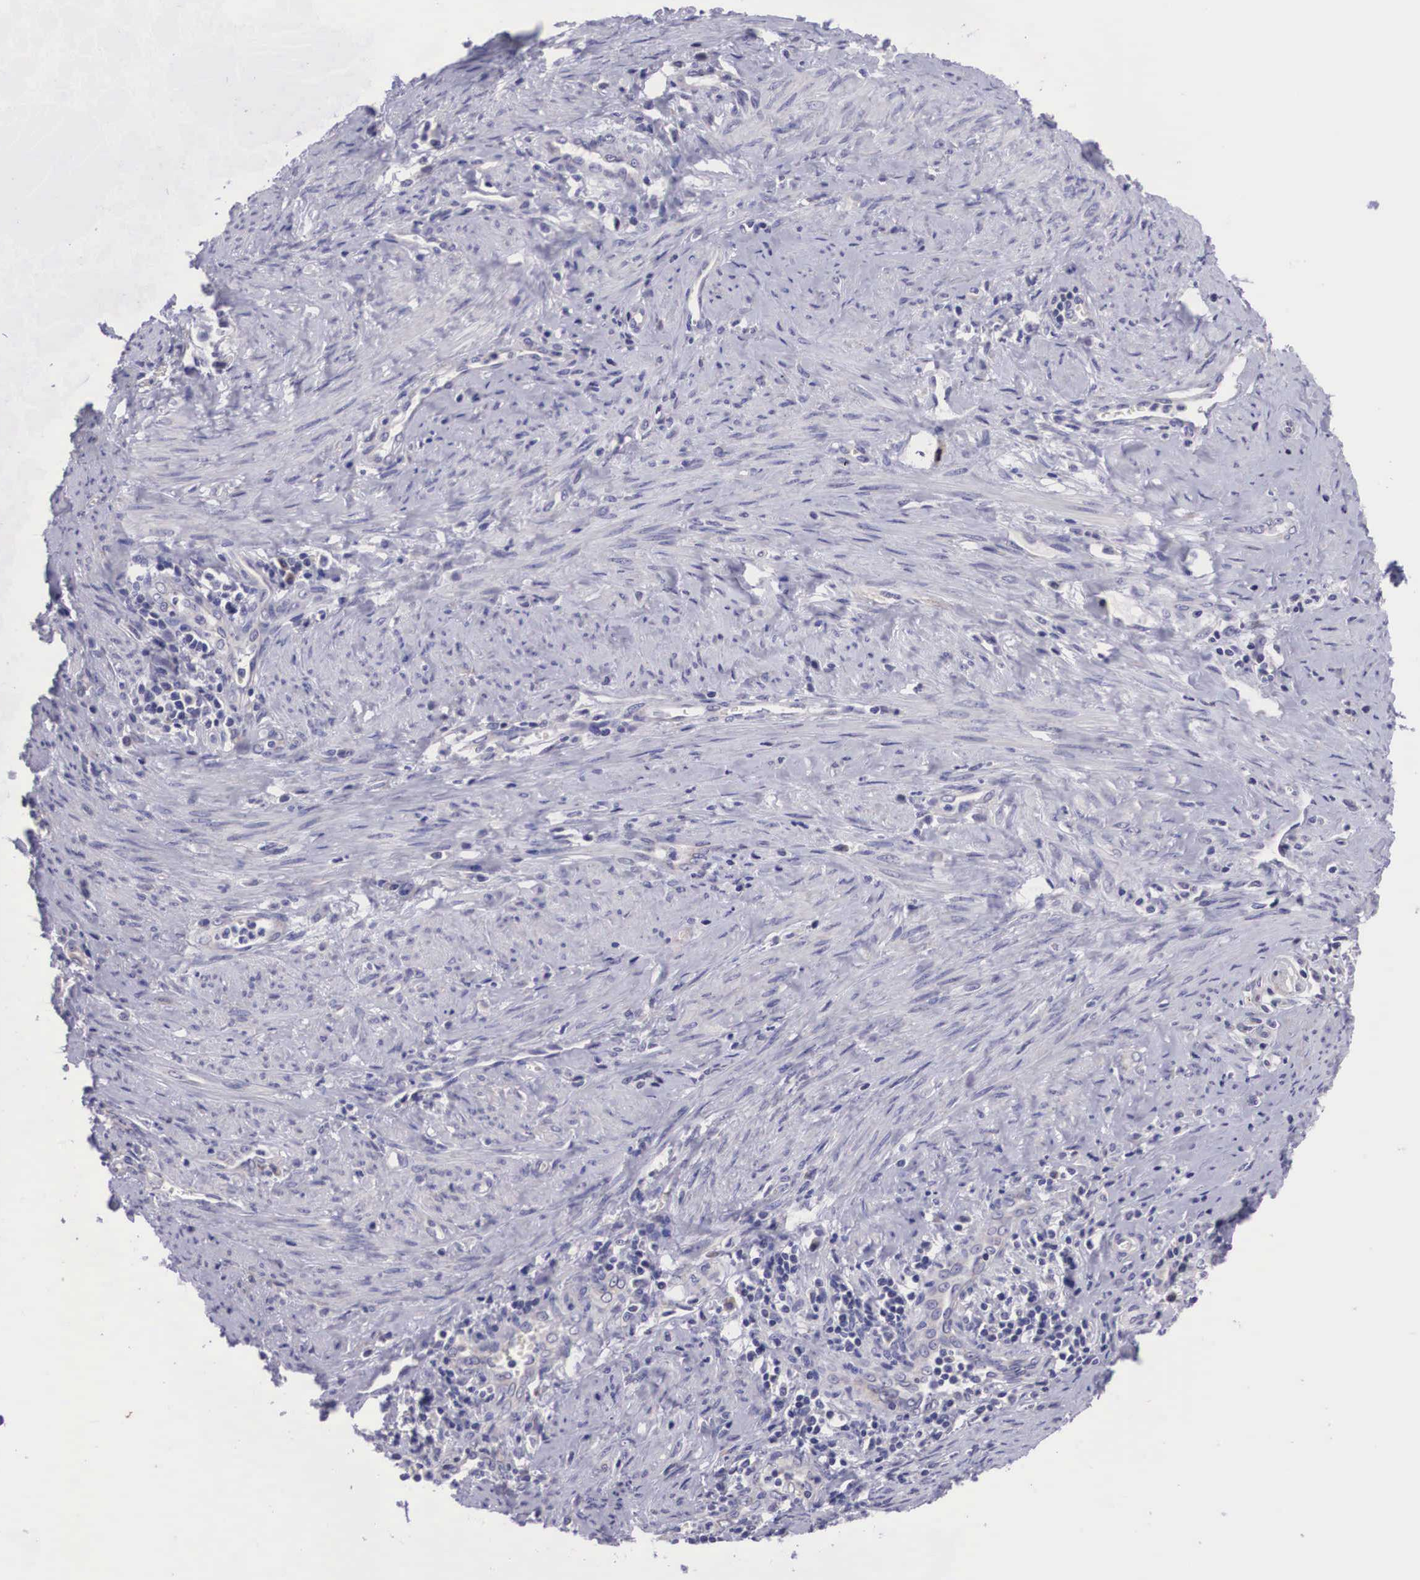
{"staining": {"intensity": "negative", "quantity": "none", "location": "none"}, "tissue": "cervical cancer", "cell_type": "Tumor cells", "image_type": "cancer", "snomed": [{"axis": "morphology", "description": "Normal tissue, NOS"}, {"axis": "morphology", "description": "Adenocarcinoma, NOS"}, {"axis": "topography", "description": "Cervix"}], "caption": "Immunohistochemistry (IHC) image of human cervical cancer stained for a protein (brown), which reveals no positivity in tumor cells.", "gene": "ARG2", "patient": {"sex": "female", "age": 34}}